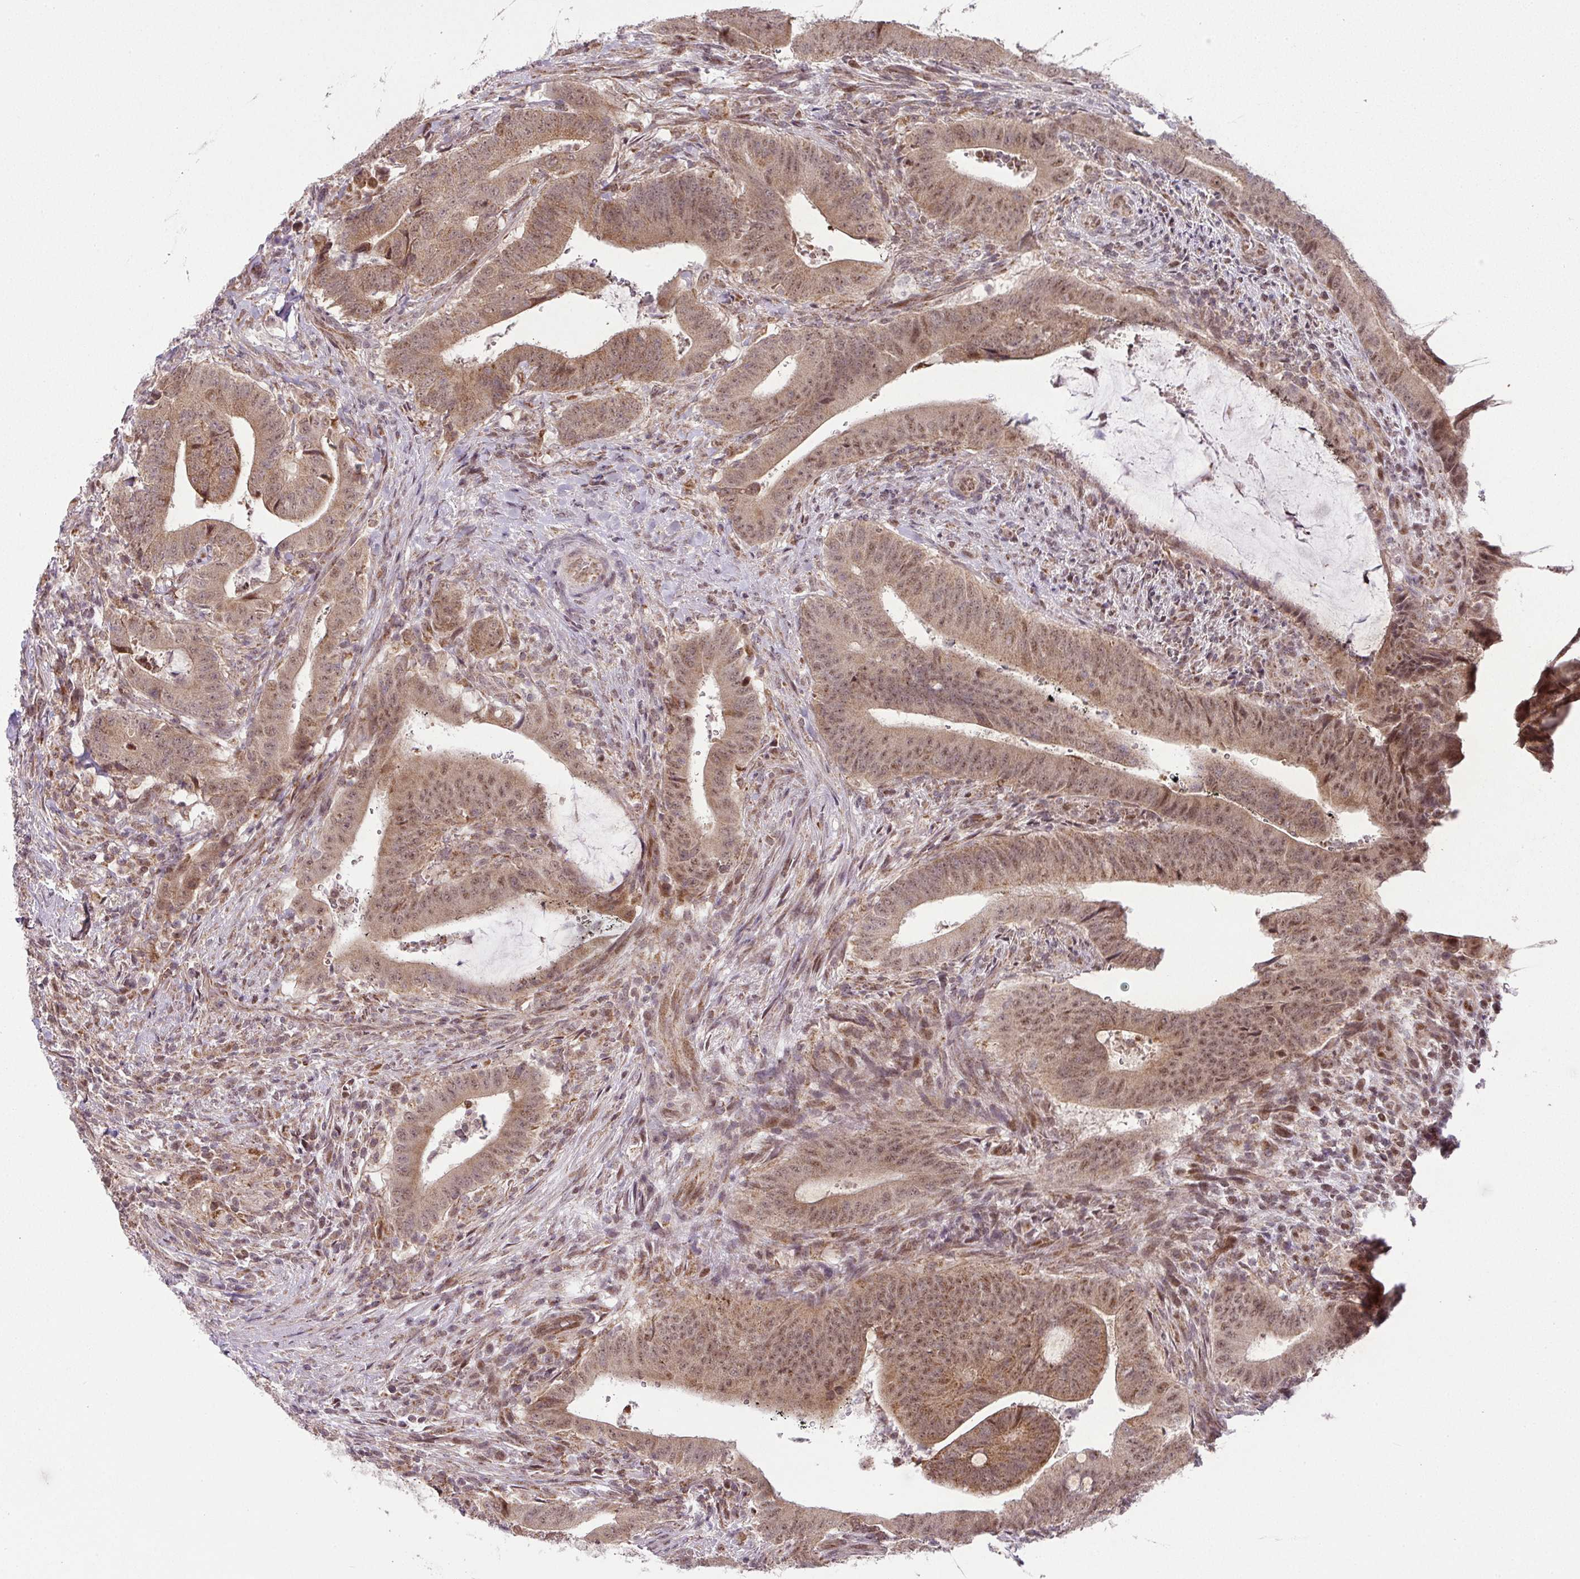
{"staining": {"intensity": "moderate", "quantity": ">75%", "location": "cytoplasmic/membranous,nuclear"}, "tissue": "colorectal cancer", "cell_type": "Tumor cells", "image_type": "cancer", "snomed": [{"axis": "morphology", "description": "Adenocarcinoma, NOS"}, {"axis": "topography", "description": "Colon"}], "caption": "Brown immunohistochemical staining in adenocarcinoma (colorectal) reveals moderate cytoplasmic/membranous and nuclear expression in about >75% of tumor cells. The protein is shown in brown color, while the nuclei are stained blue.", "gene": "PLK1", "patient": {"sex": "female", "age": 43}}